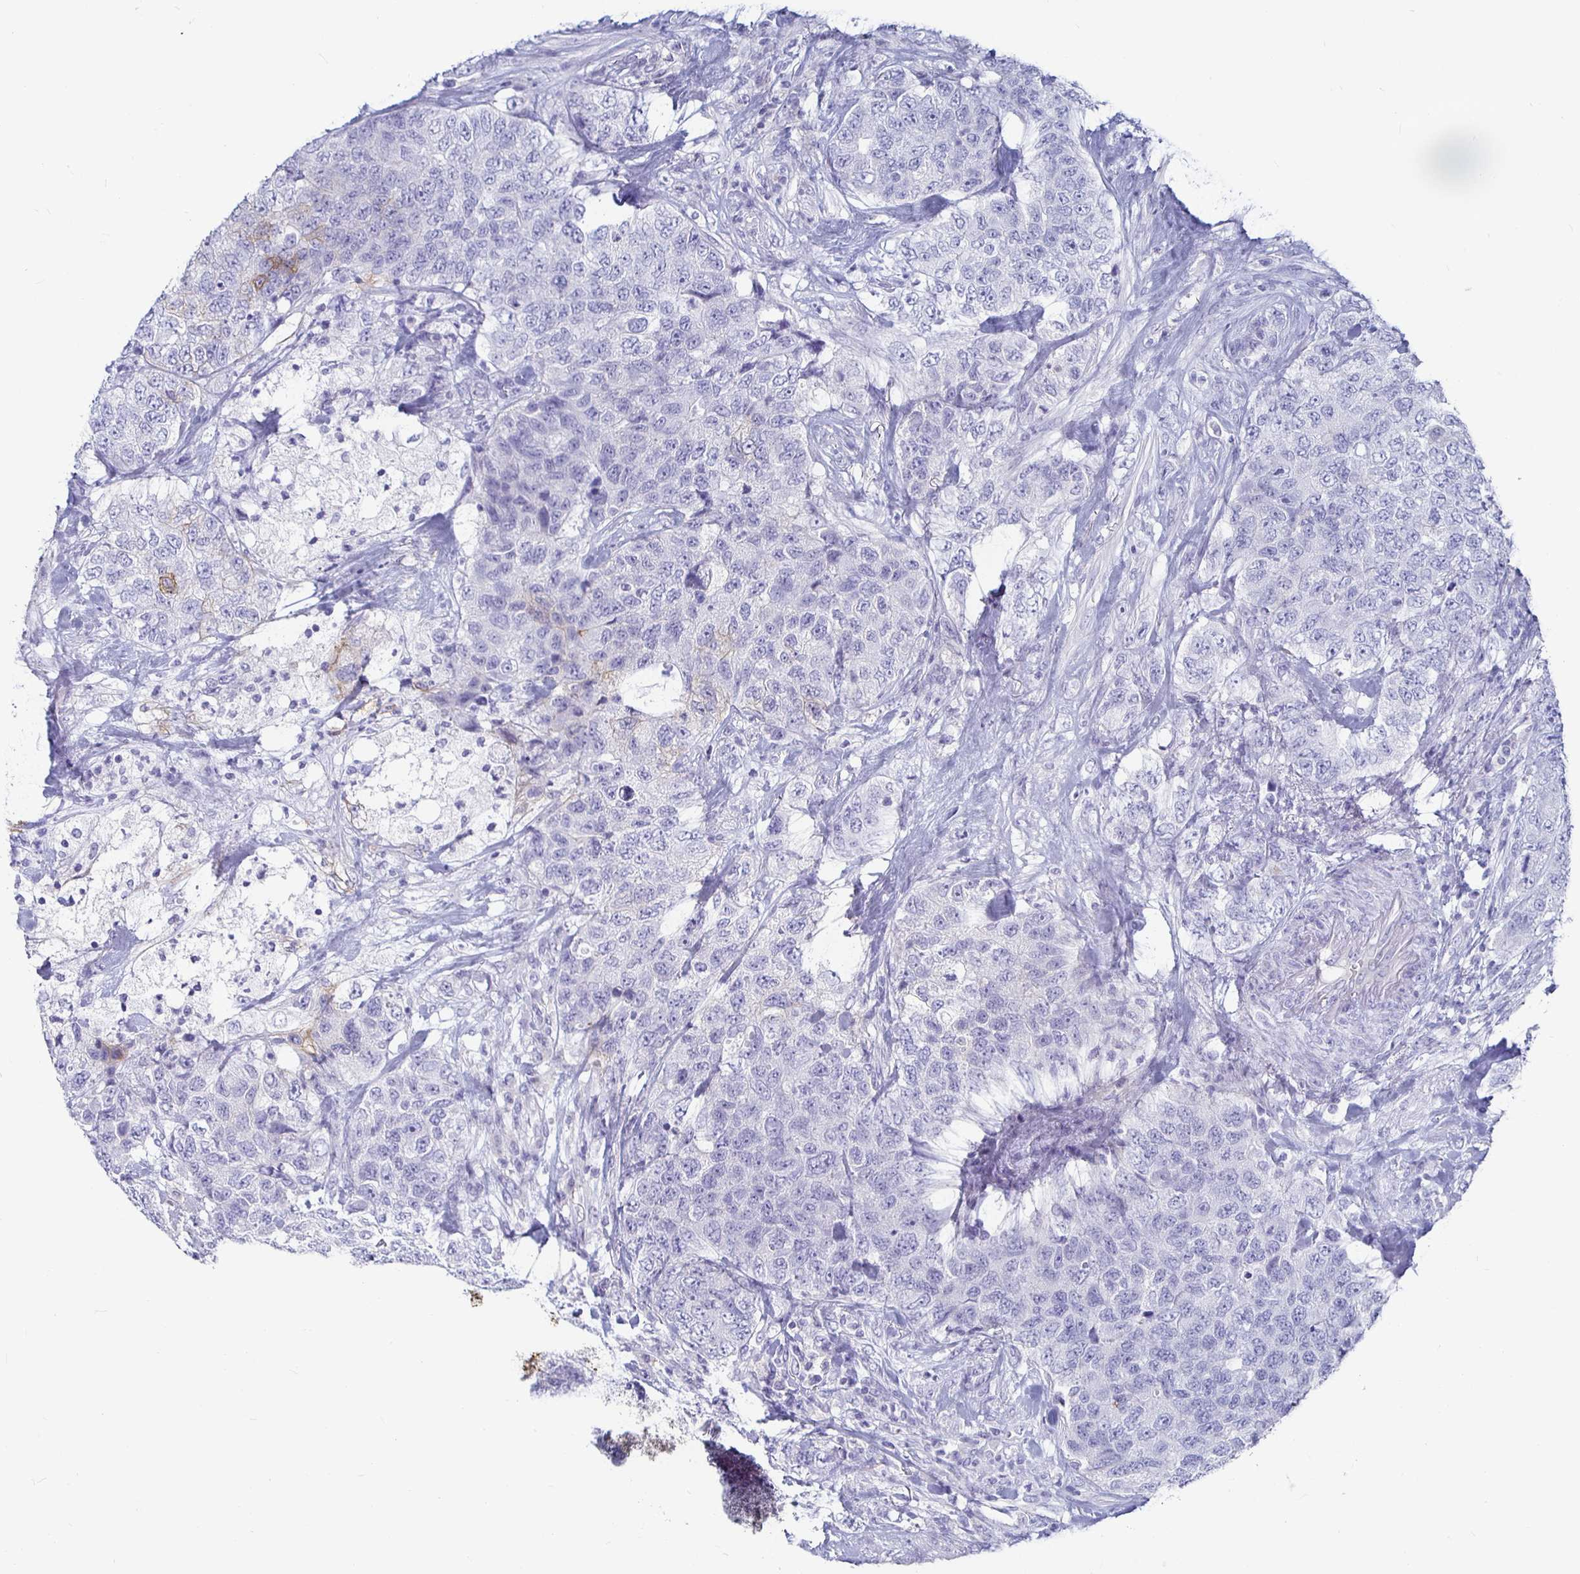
{"staining": {"intensity": "negative", "quantity": "none", "location": "none"}, "tissue": "urothelial cancer", "cell_type": "Tumor cells", "image_type": "cancer", "snomed": [{"axis": "morphology", "description": "Urothelial carcinoma, High grade"}, {"axis": "topography", "description": "Urinary bladder"}], "caption": "Urothelial cancer stained for a protein using immunohistochemistry (IHC) reveals no staining tumor cells.", "gene": "CA9", "patient": {"sex": "female", "age": 78}}